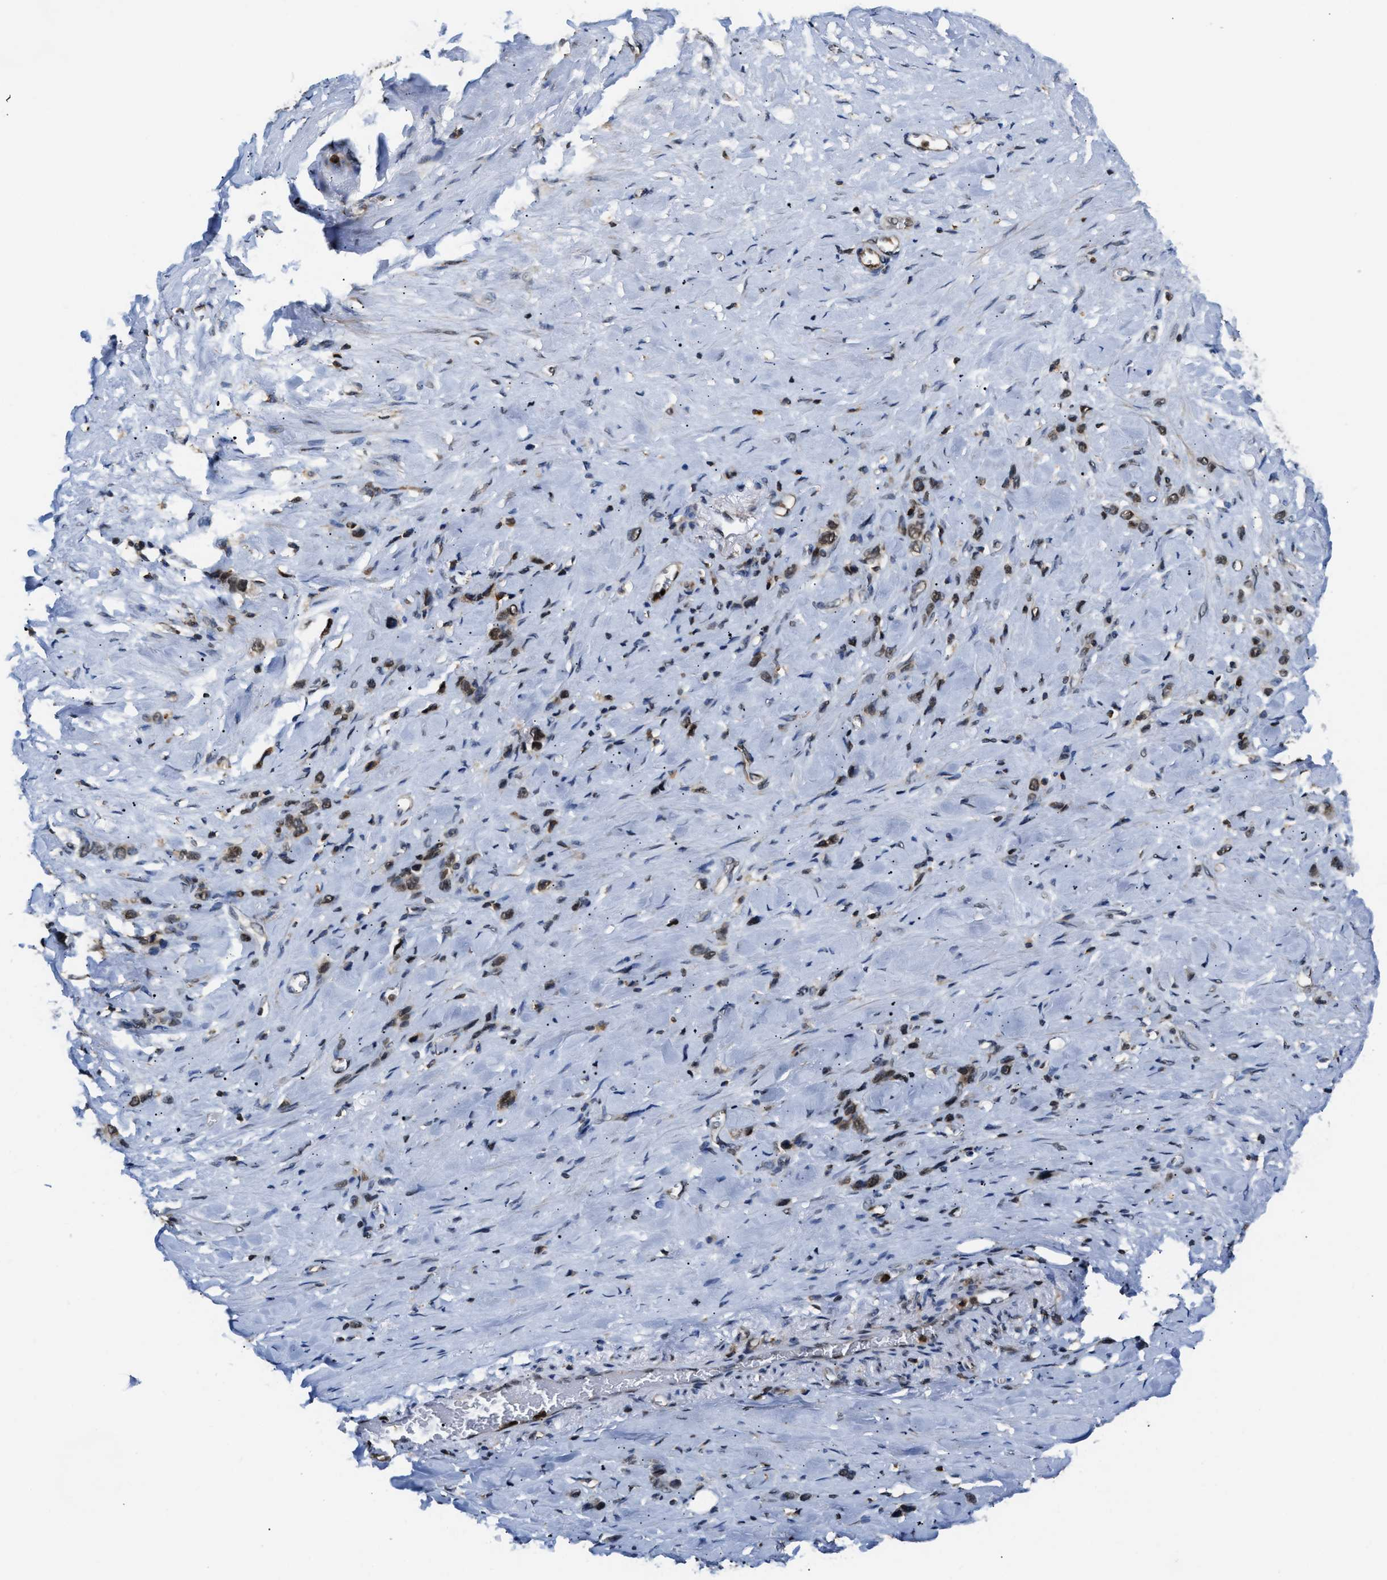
{"staining": {"intensity": "moderate", "quantity": ">75%", "location": "nuclear"}, "tissue": "stomach cancer", "cell_type": "Tumor cells", "image_type": "cancer", "snomed": [{"axis": "morphology", "description": "Normal tissue, NOS"}, {"axis": "morphology", "description": "Adenocarcinoma, NOS"}, {"axis": "morphology", "description": "Adenocarcinoma, High grade"}, {"axis": "topography", "description": "Stomach, upper"}, {"axis": "topography", "description": "Stomach"}], "caption": "The image displays immunohistochemical staining of stomach adenocarcinoma. There is moderate nuclear expression is seen in approximately >75% of tumor cells.", "gene": "STK10", "patient": {"sex": "female", "age": 65}}